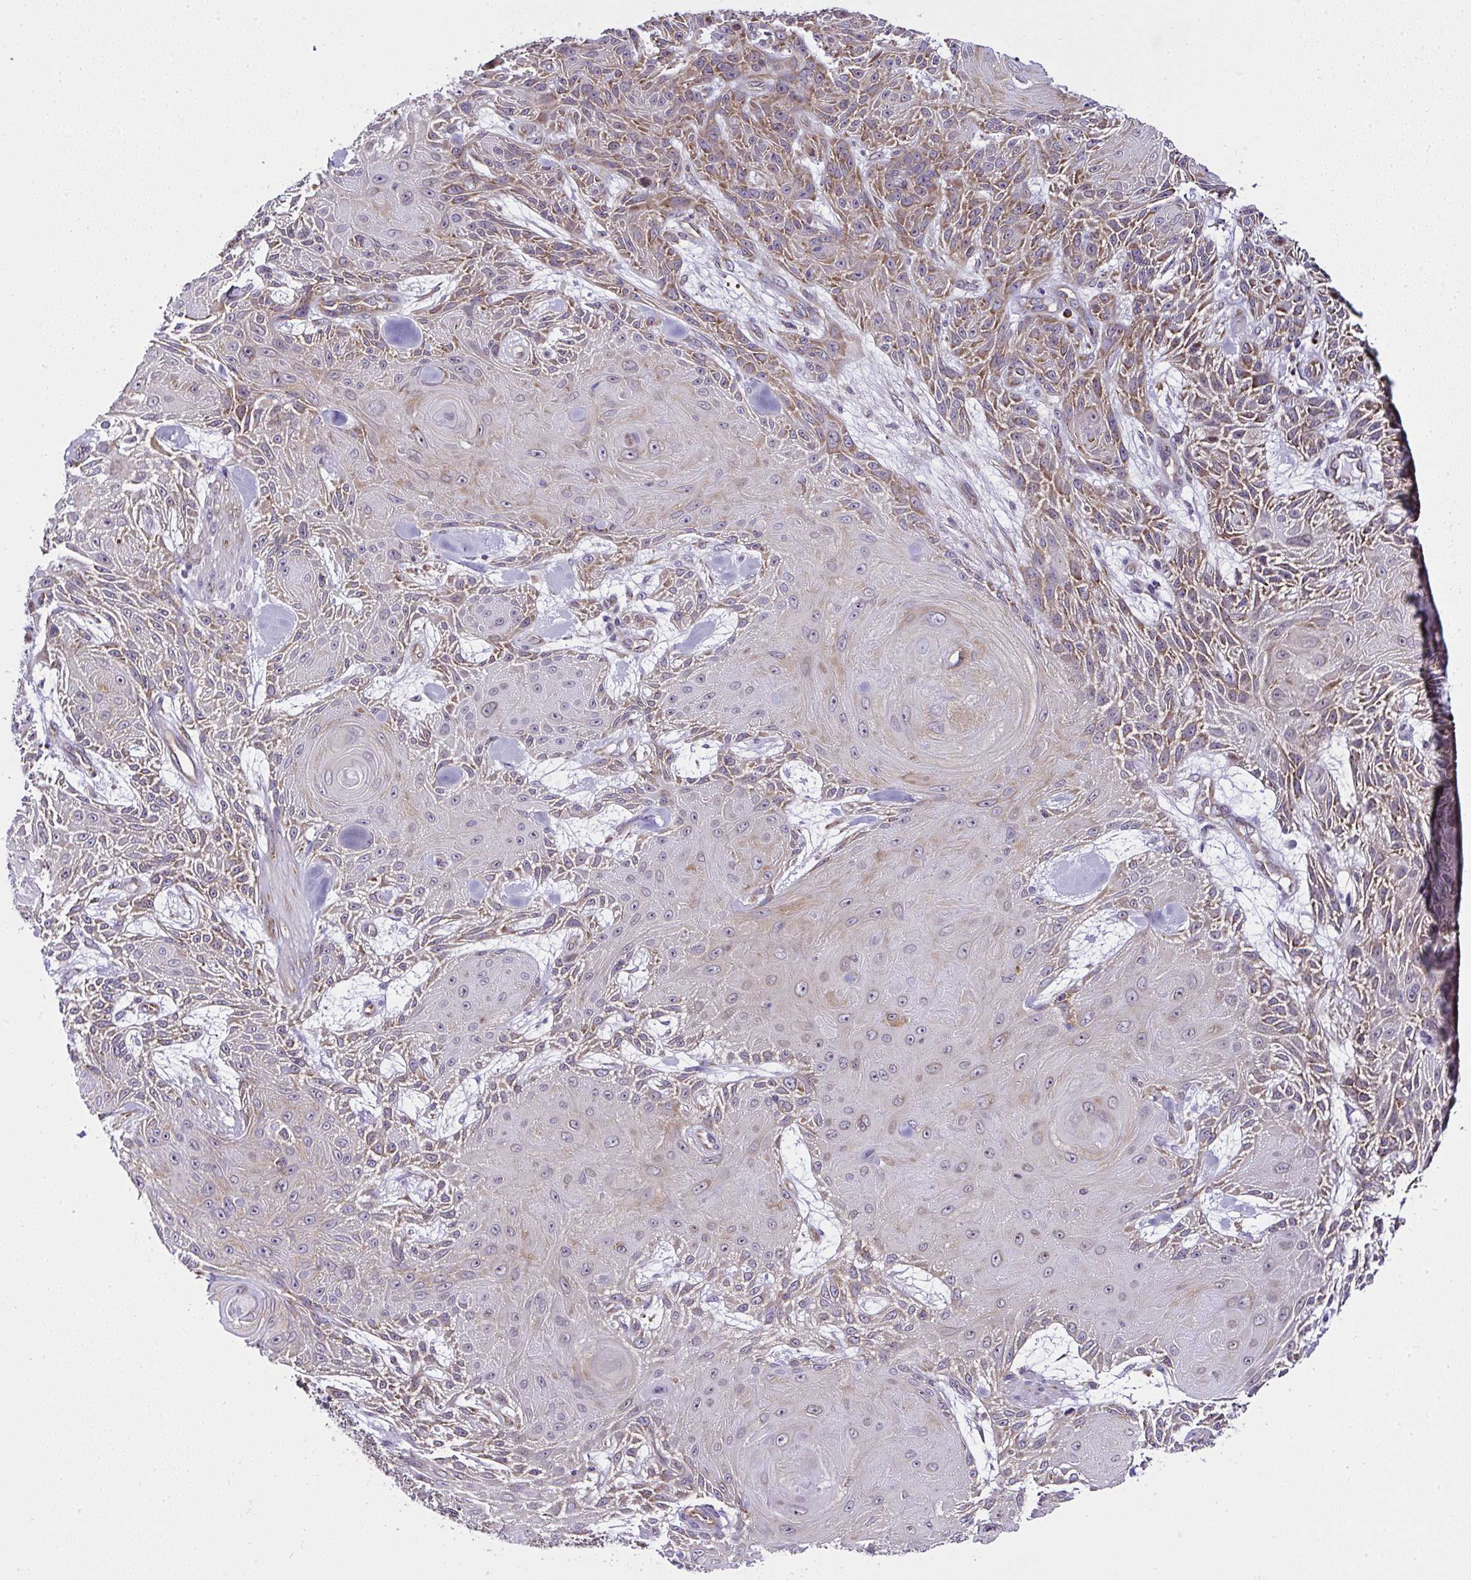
{"staining": {"intensity": "moderate", "quantity": "25%-75%", "location": "cytoplasmic/membranous"}, "tissue": "skin cancer", "cell_type": "Tumor cells", "image_type": "cancer", "snomed": [{"axis": "morphology", "description": "Squamous cell carcinoma, NOS"}, {"axis": "topography", "description": "Skin"}], "caption": "This is an image of immunohistochemistry staining of skin cancer, which shows moderate expression in the cytoplasmic/membranous of tumor cells.", "gene": "RPS7", "patient": {"sex": "male", "age": 88}}